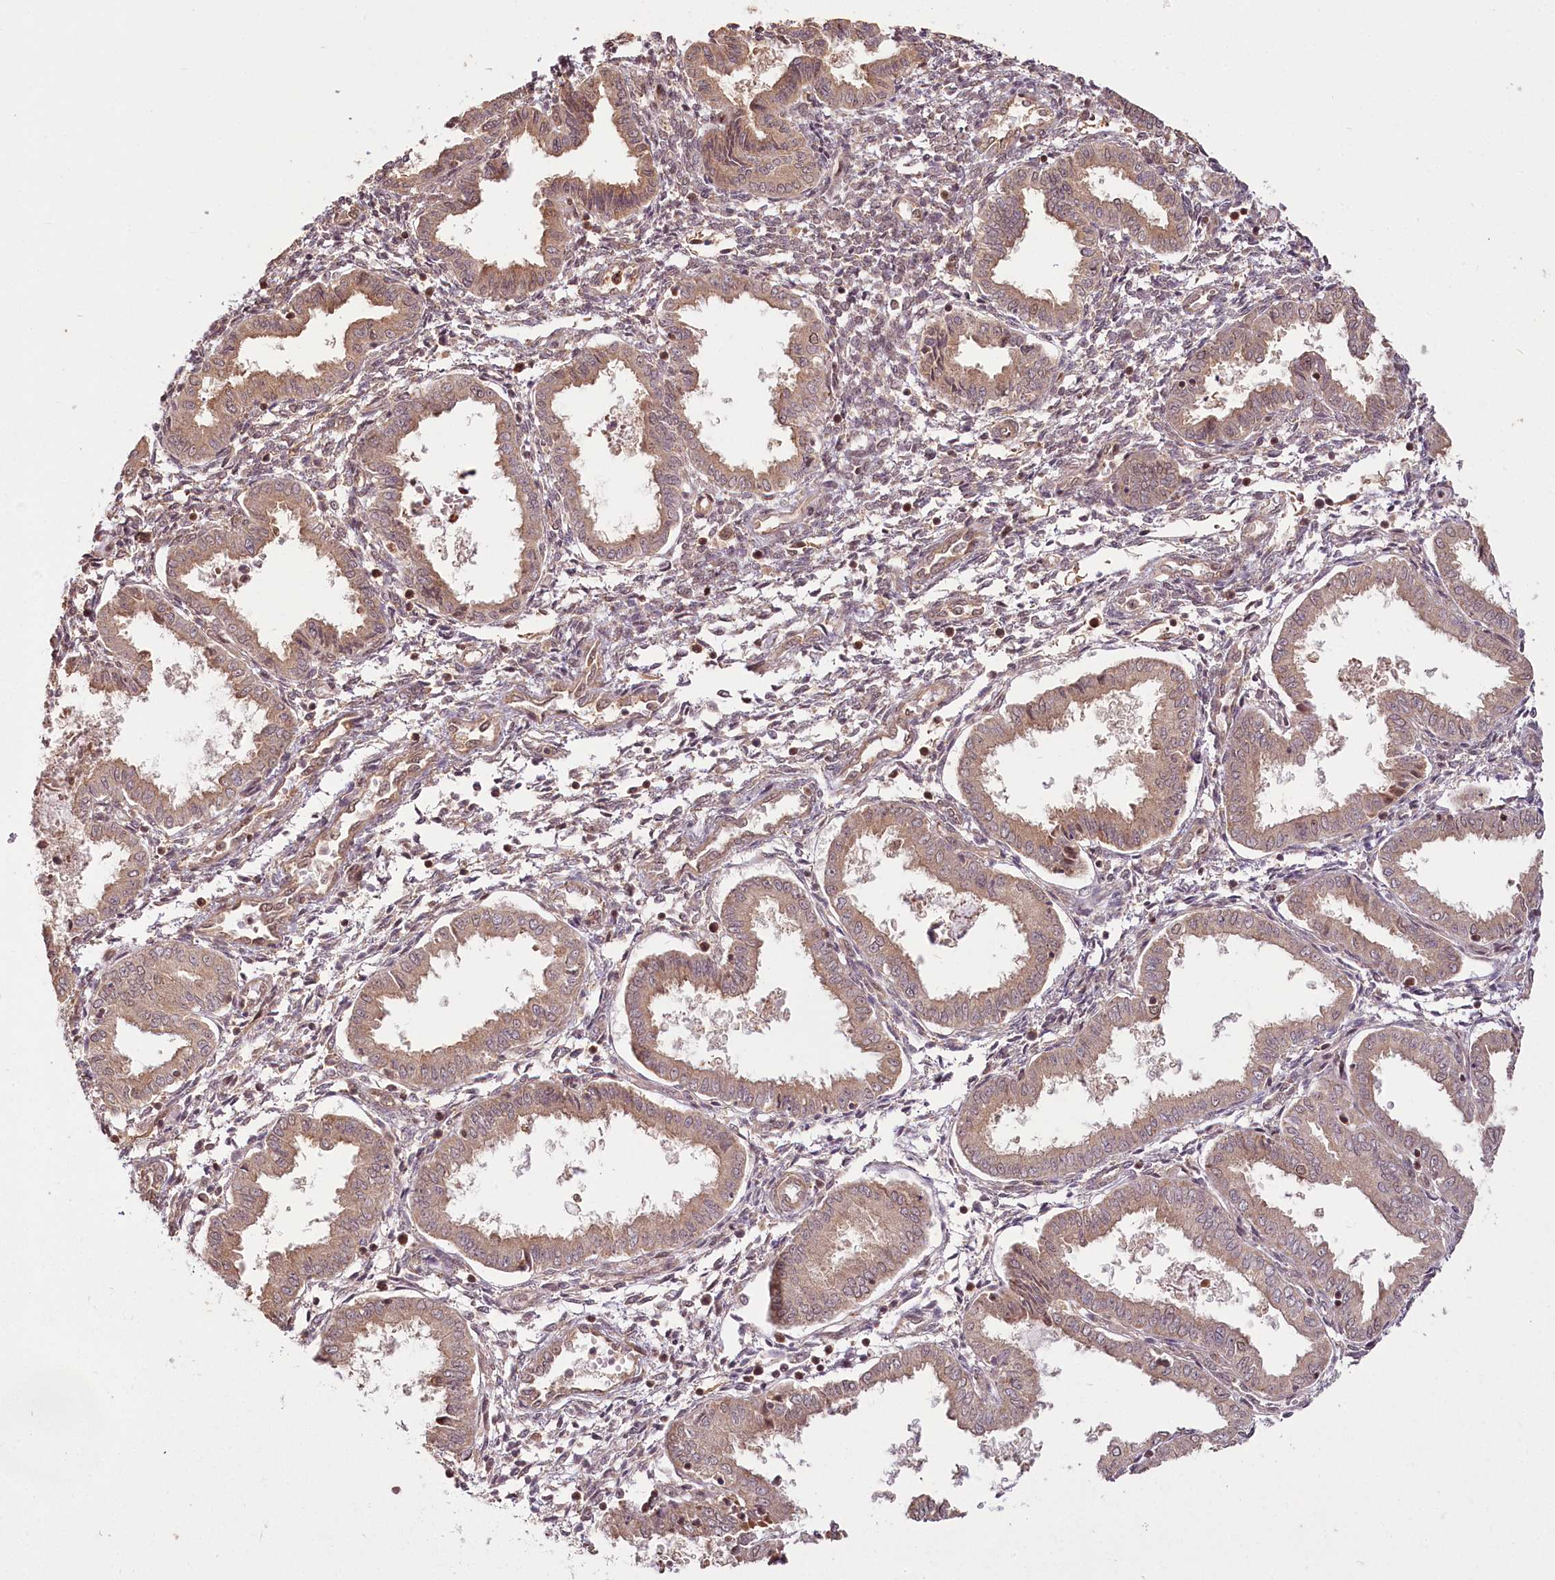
{"staining": {"intensity": "moderate", "quantity": "<25%", "location": "cytoplasmic/membranous"}, "tissue": "endometrium", "cell_type": "Cells in endometrial stroma", "image_type": "normal", "snomed": [{"axis": "morphology", "description": "Normal tissue, NOS"}, {"axis": "topography", "description": "Endometrium"}], "caption": "DAB immunohistochemical staining of benign endometrium shows moderate cytoplasmic/membranous protein expression in approximately <25% of cells in endometrial stroma.", "gene": "R3HDM2", "patient": {"sex": "female", "age": 33}}